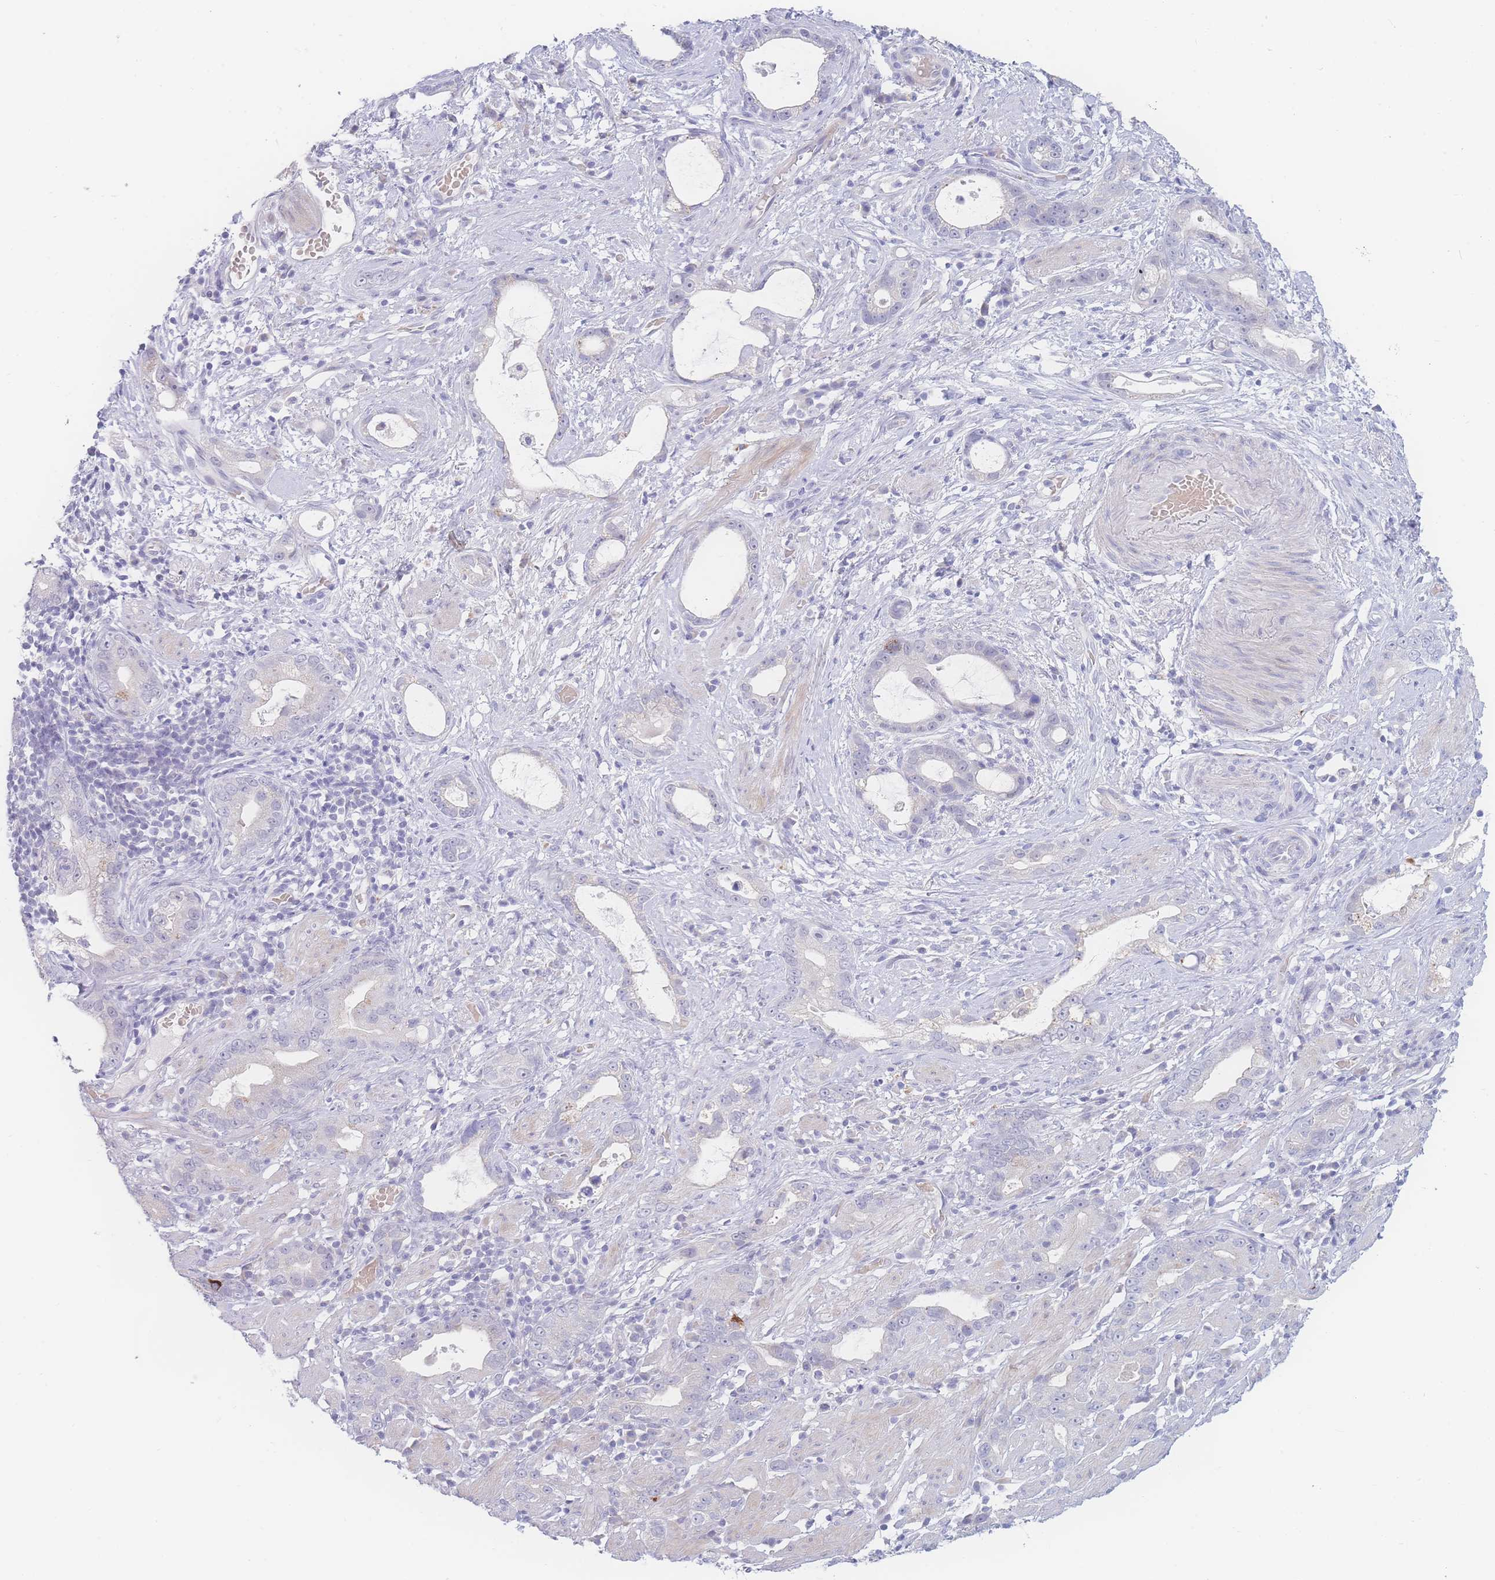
{"staining": {"intensity": "negative", "quantity": "none", "location": "none"}, "tissue": "stomach cancer", "cell_type": "Tumor cells", "image_type": "cancer", "snomed": [{"axis": "morphology", "description": "Adenocarcinoma, NOS"}, {"axis": "topography", "description": "Stomach"}], "caption": "Protein analysis of adenocarcinoma (stomach) demonstrates no significant positivity in tumor cells. (Stains: DAB IHC with hematoxylin counter stain, Microscopy: brightfield microscopy at high magnification).", "gene": "PRSS22", "patient": {"sex": "male", "age": 55}}